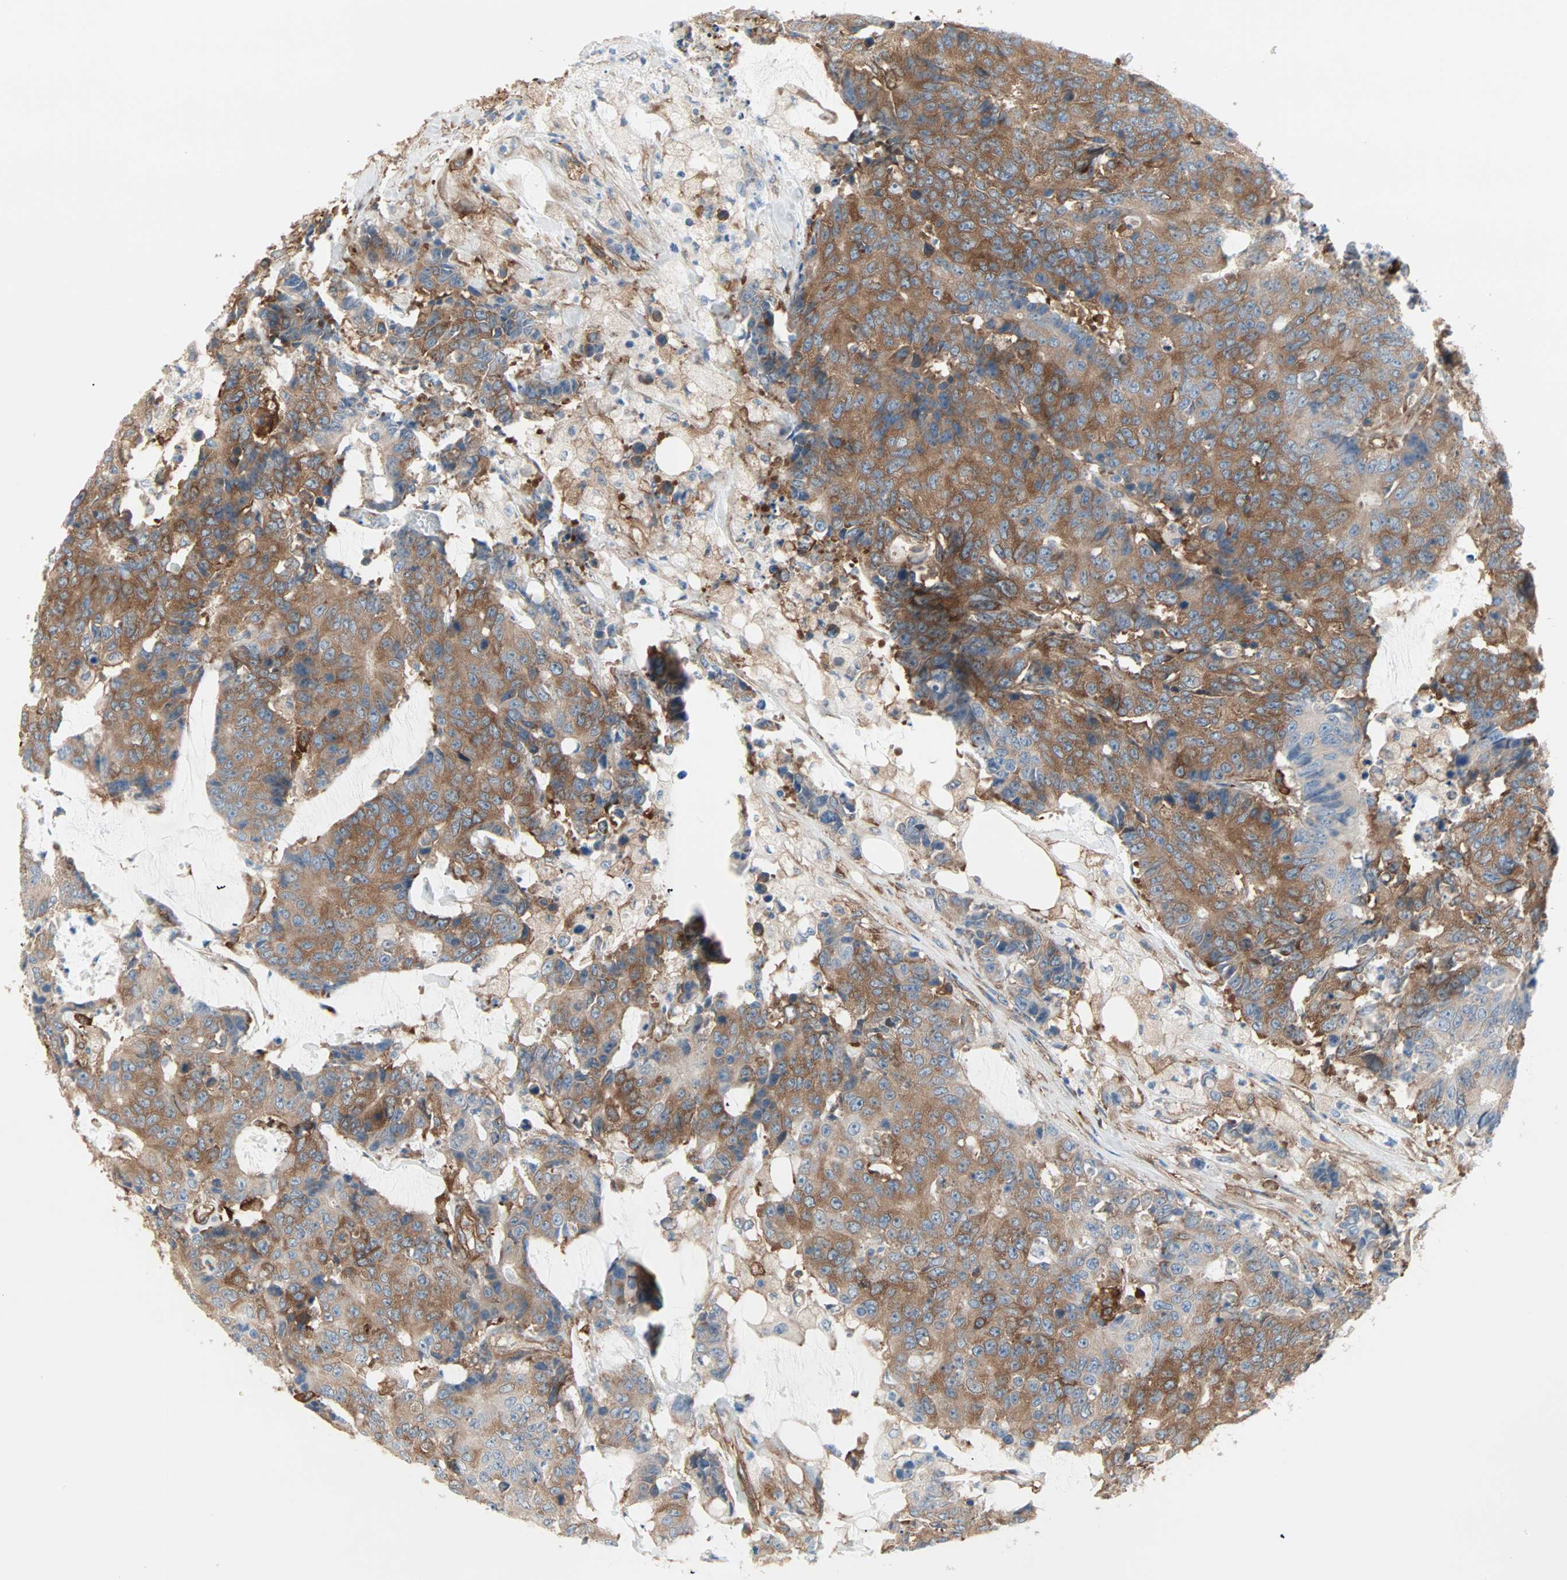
{"staining": {"intensity": "moderate", "quantity": ">75%", "location": "cytoplasmic/membranous"}, "tissue": "colorectal cancer", "cell_type": "Tumor cells", "image_type": "cancer", "snomed": [{"axis": "morphology", "description": "Adenocarcinoma, NOS"}, {"axis": "topography", "description": "Colon"}], "caption": "Protein staining demonstrates moderate cytoplasmic/membranous staining in about >75% of tumor cells in colorectal cancer (adenocarcinoma).", "gene": "EPB41L2", "patient": {"sex": "female", "age": 86}}